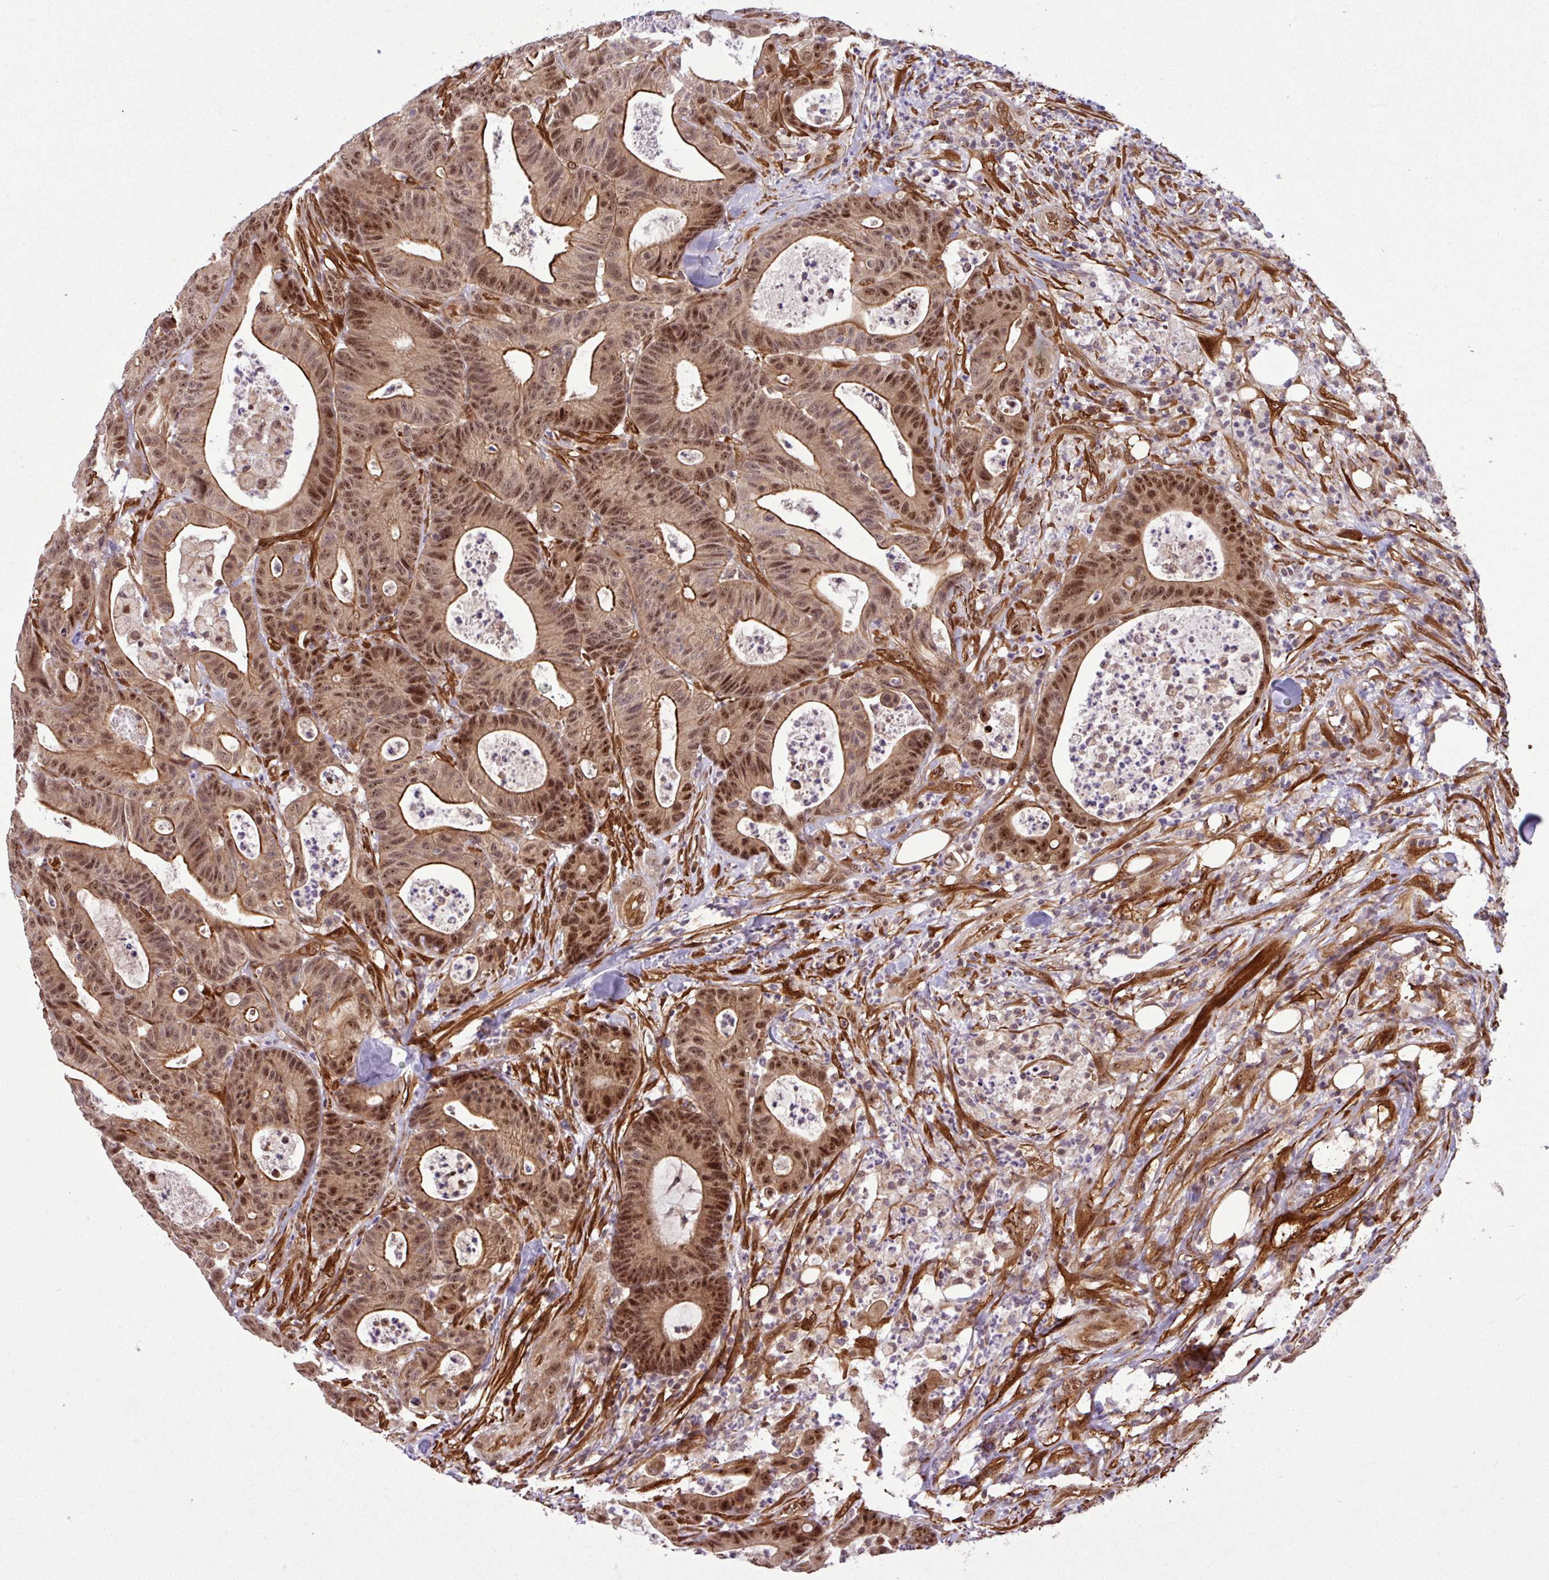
{"staining": {"intensity": "strong", "quantity": ">75%", "location": "cytoplasmic/membranous,nuclear"}, "tissue": "colorectal cancer", "cell_type": "Tumor cells", "image_type": "cancer", "snomed": [{"axis": "morphology", "description": "Adenocarcinoma, NOS"}, {"axis": "topography", "description": "Colon"}], "caption": "Protein analysis of colorectal adenocarcinoma tissue displays strong cytoplasmic/membranous and nuclear staining in about >75% of tumor cells.", "gene": "C7orf50", "patient": {"sex": "female", "age": 84}}